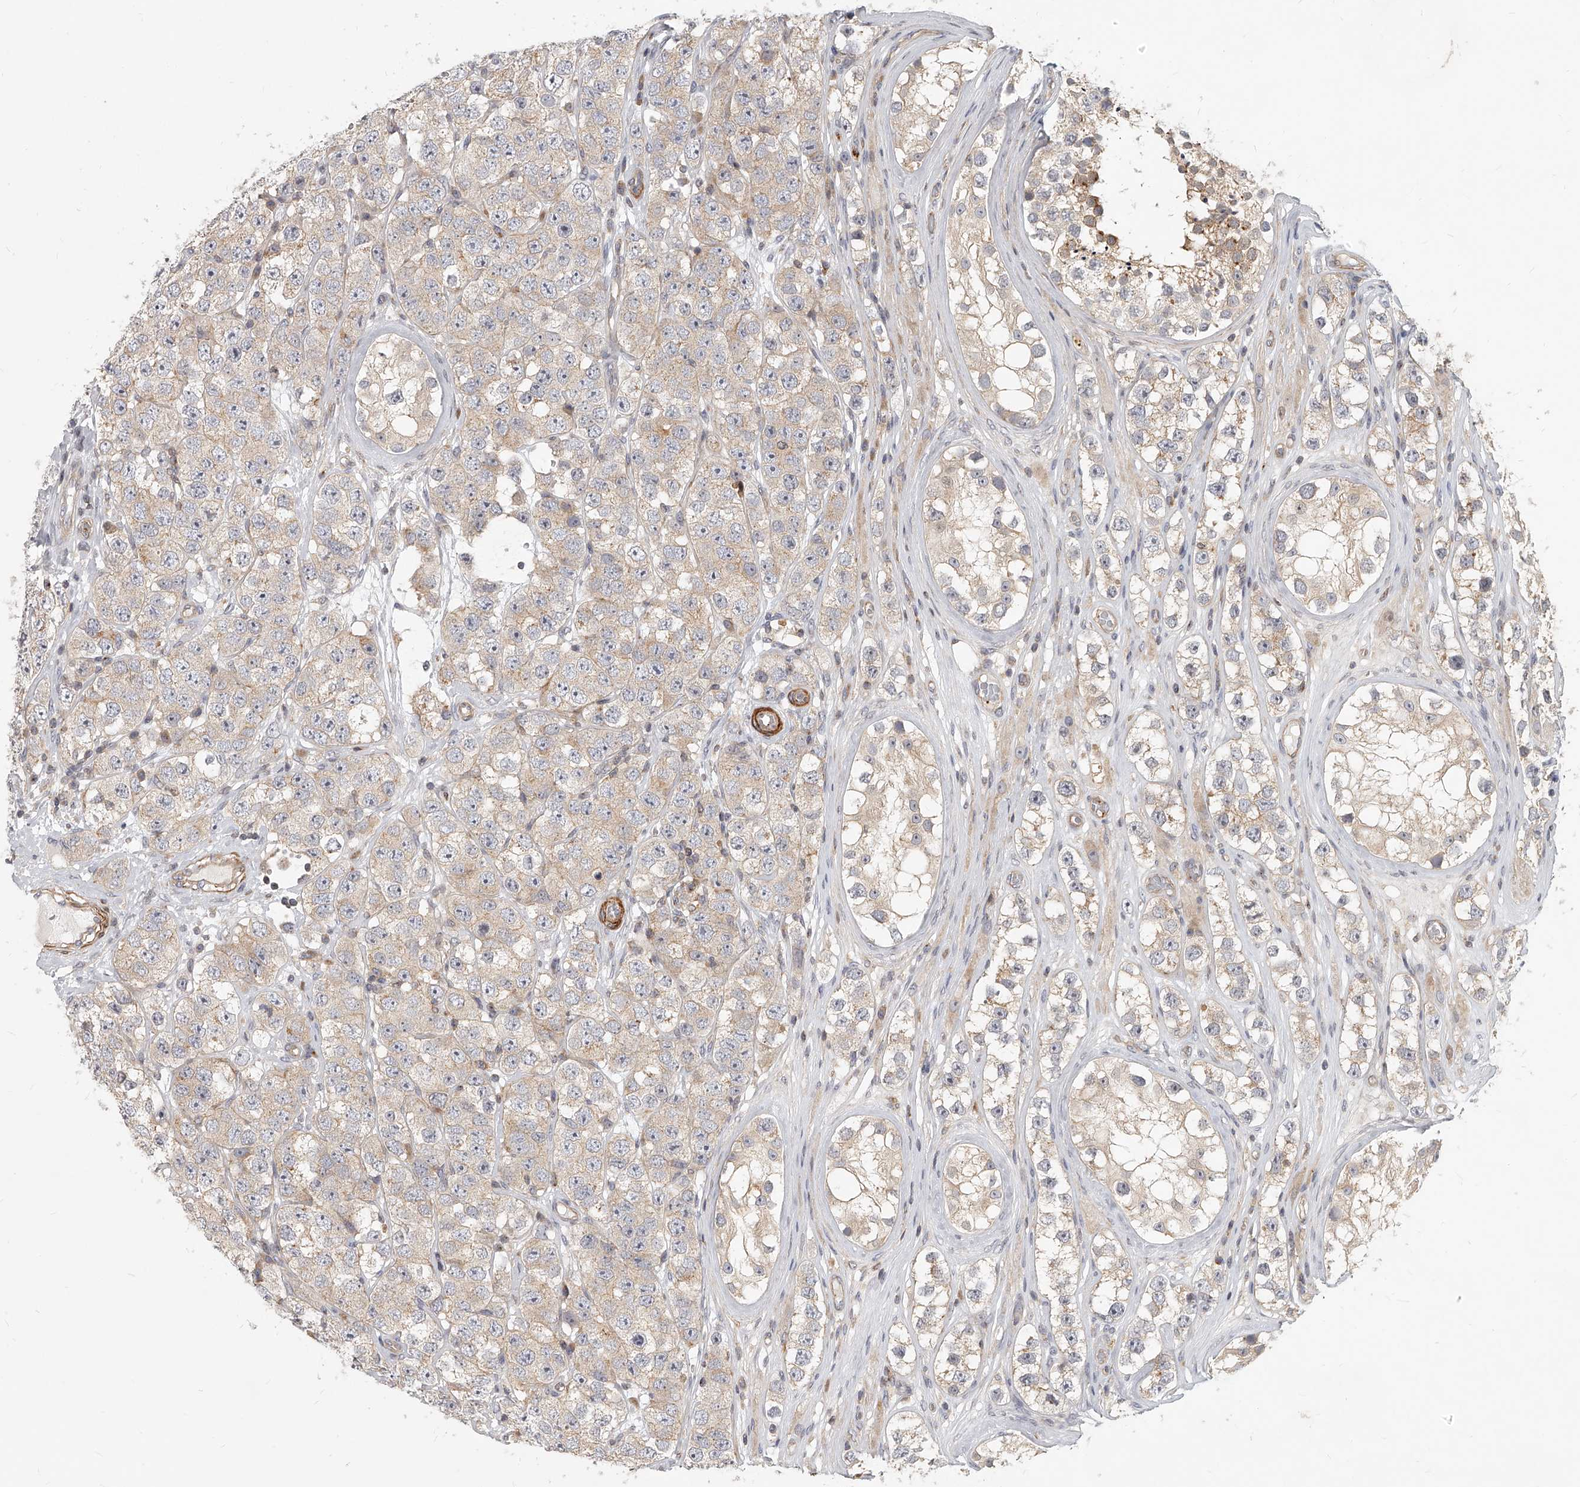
{"staining": {"intensity": "weak", "quantity": ">75%", "location": "cytoplasmic/membranous"}, "tissue": "testis cancer", "cell_type": "Tumor cells", "image_type": "cancer", "snomed": [{"axis": "morphology", "description": "Seminoma, NOS"}, {"axis": "topography", "description": "Testis"}], "caption": "This is an image of immunohistochemistry (IHC) staining of seminoma (testis), which shows weak positivity in the cytoplasmic/membranous of tumor cells.", "gene": "SLC37A1", "patient": {"sex": "male", "age": 28}}